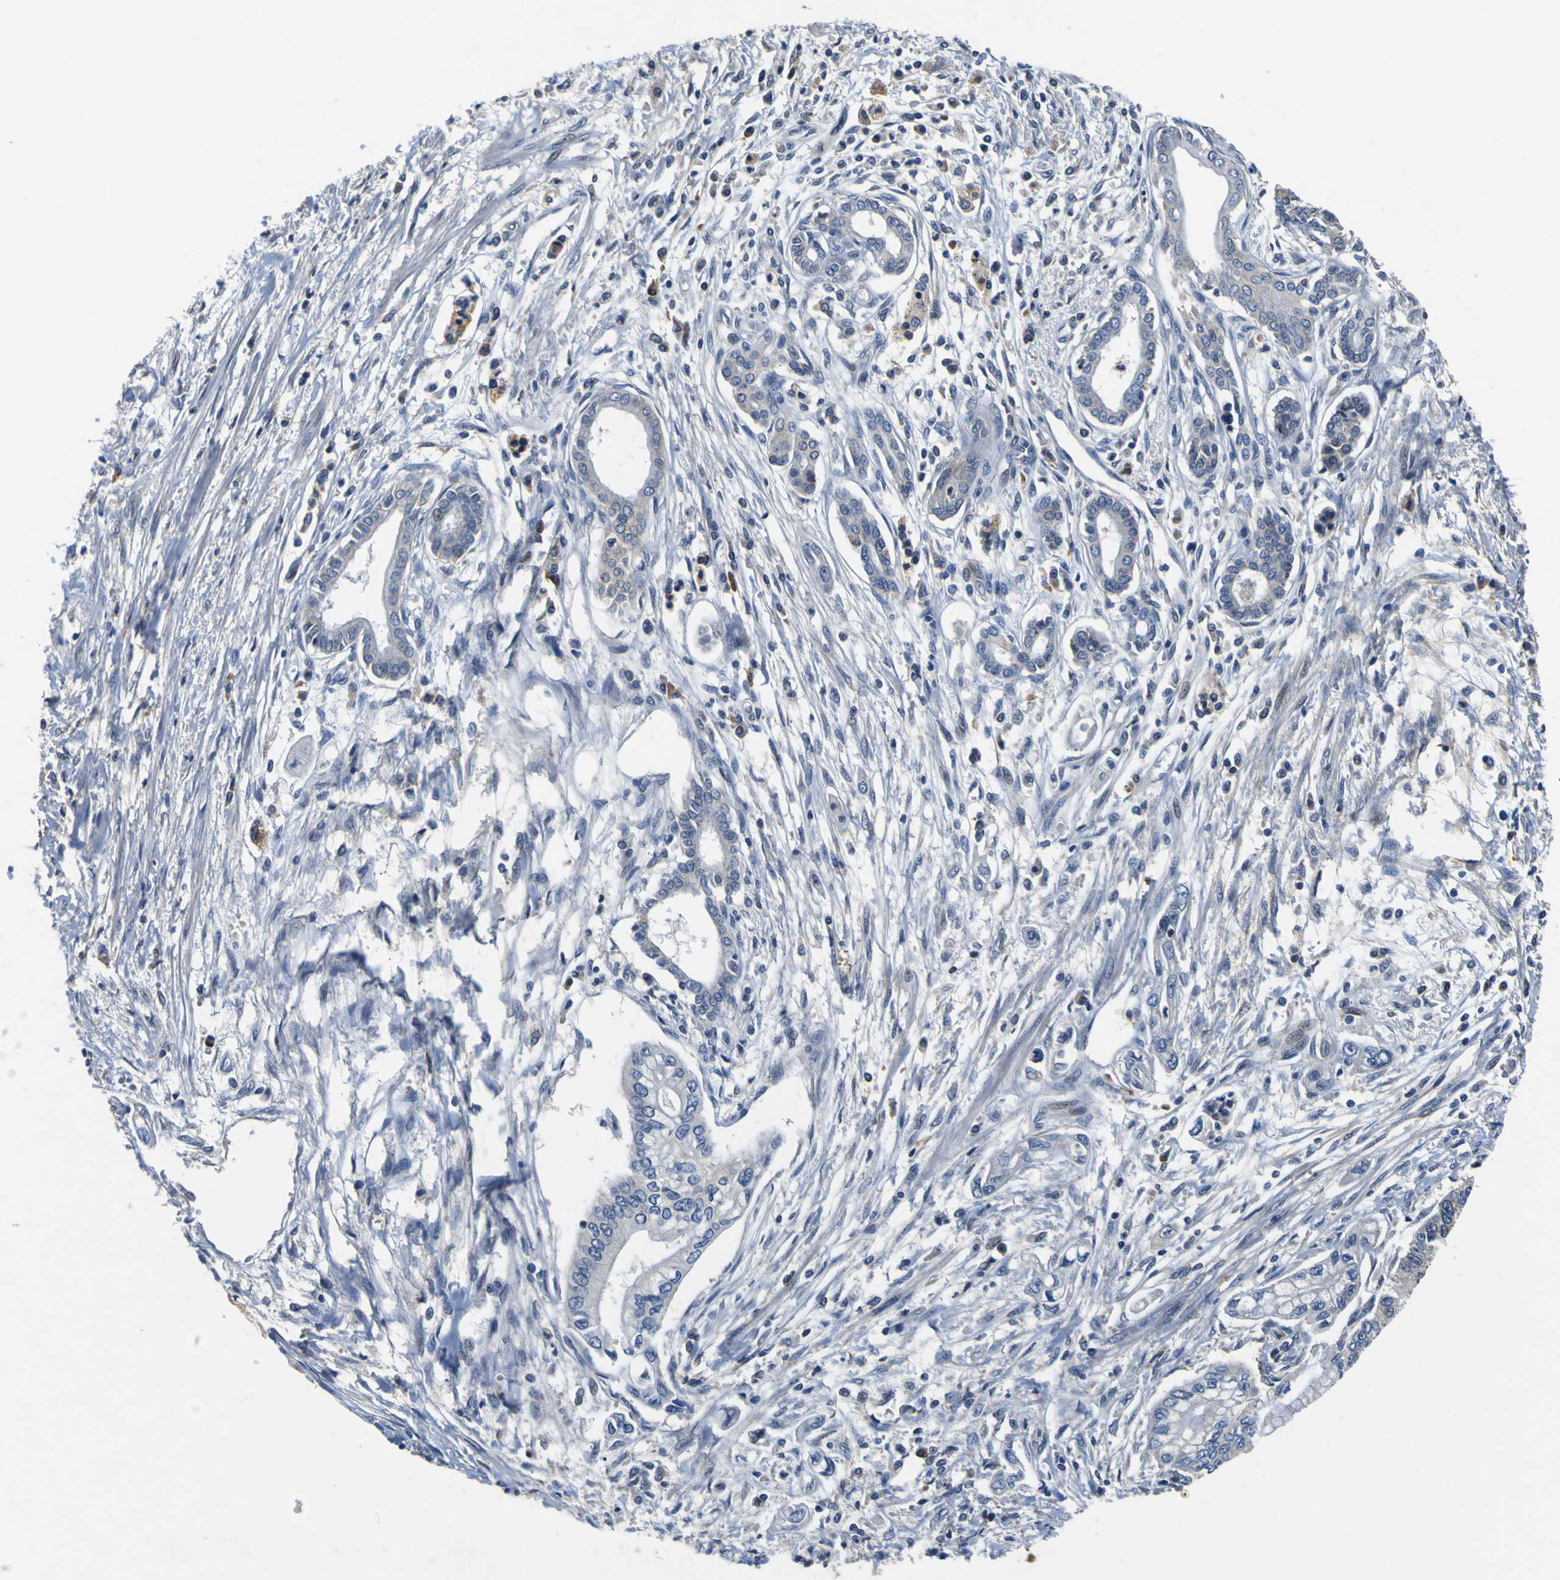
{"staining": {"intensity": "negative", "quantity": "none", "location": "none"}, "tissue": "pancreatic cancer", "cell_type": "Tumor cells", "image_type": "cancer", "snomed": [{"axis": "morphology", "description": "Adenocarcinoma, NOS"}, {"axis": "topography", "description": "Pancreas"}], "caption": "There is no significant staining in tumor cells of adenocarcinoma (pancreatic).", "gene": "EPHB4", "patient": {"sex": "male", "age": 56}}